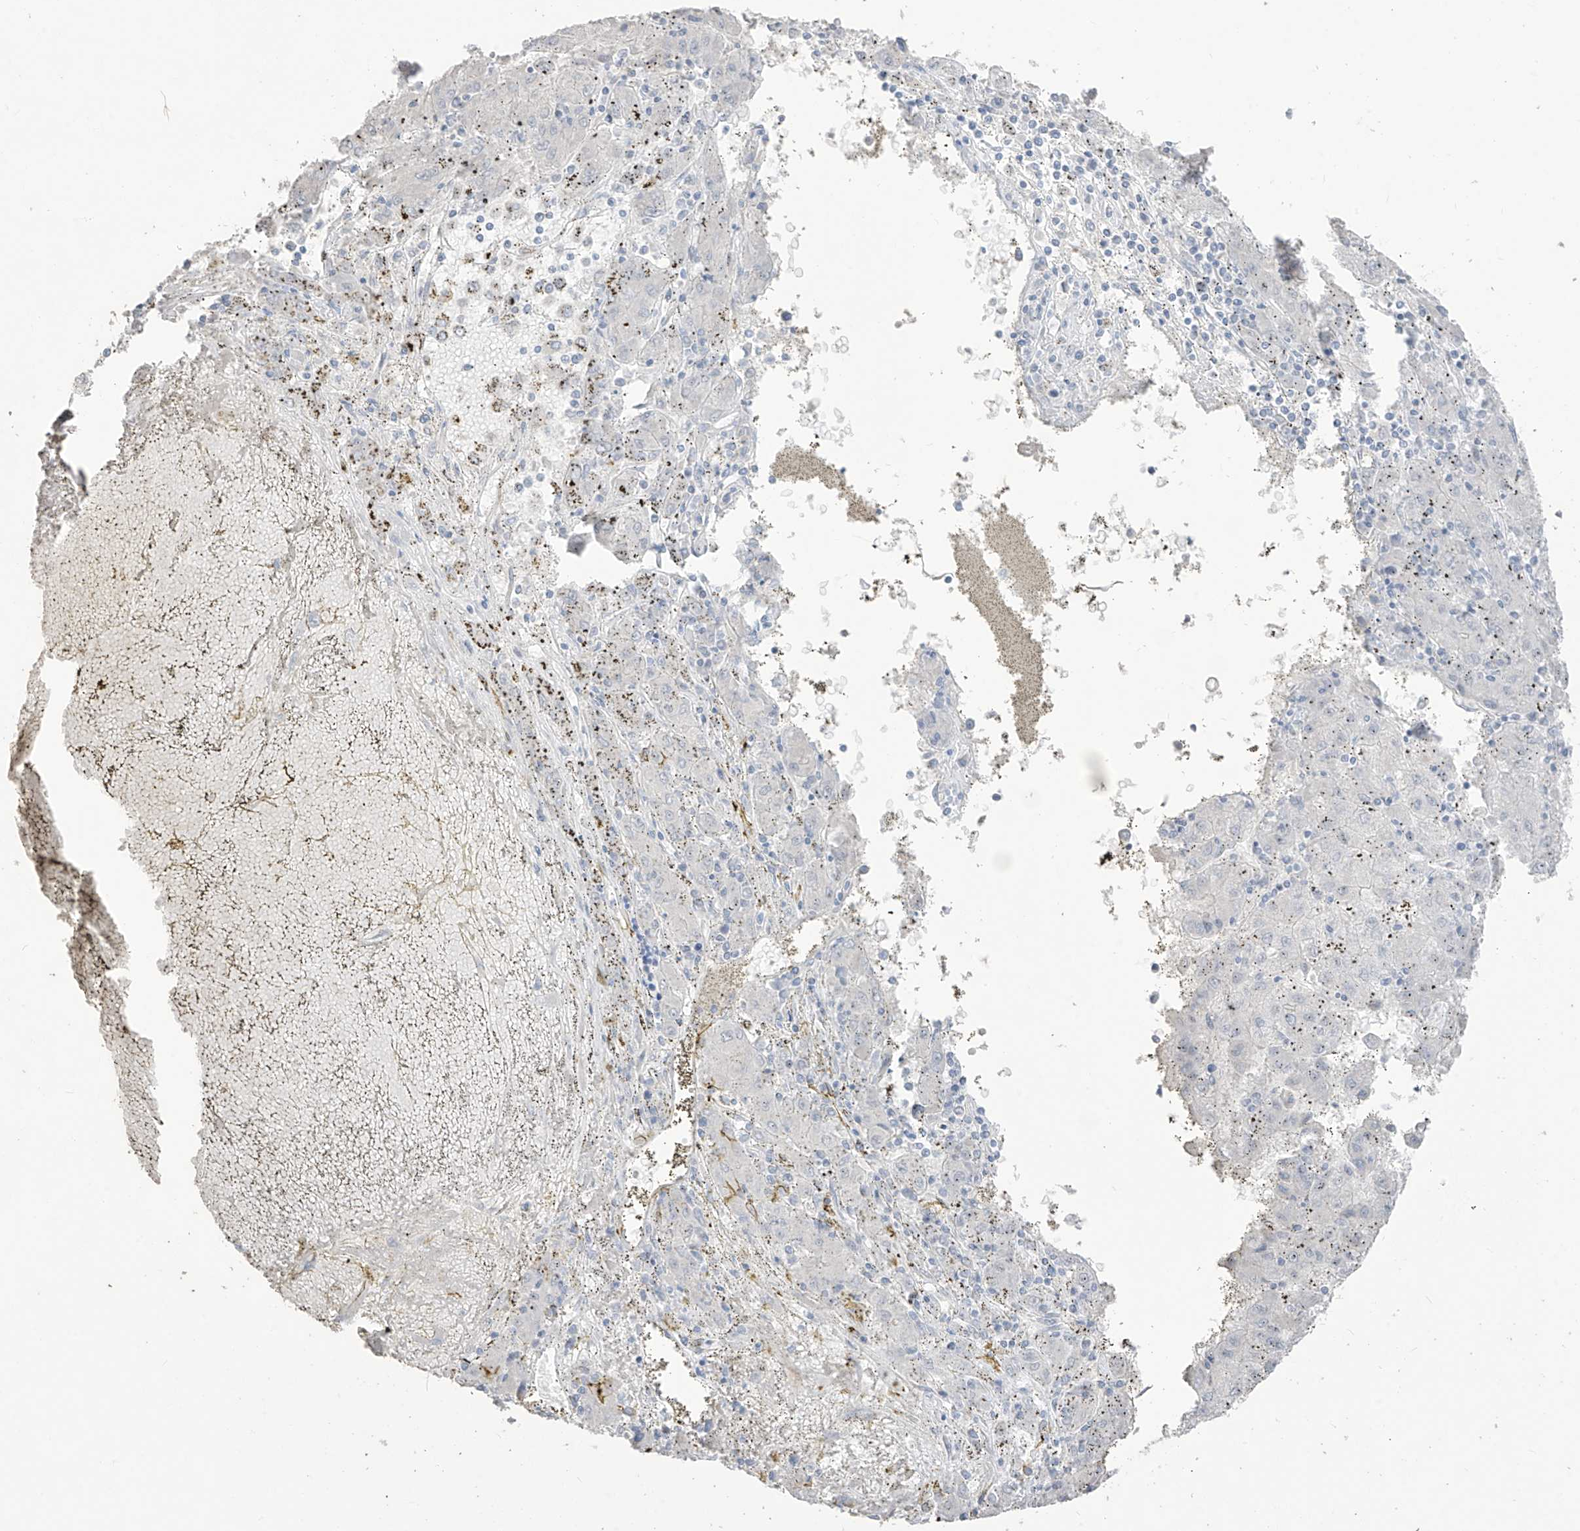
{"staining": {"intensity": "negative", "quantity": "none", "location": "none"}, "tissue": "liver cancer", "cell_type": "Tumor cells", "image_type": "cancer", "snomed": [{"axis": "morphology", "description": "Carcinoma, Hepatocellular, NOS"}, {"axis": "topography", "description": "Liver"}], "caption": "An image of liver cancer (hepatocellular carcinoma) stained for a protein reveals no brown staining in tumor cells.", "gene": "ASPRV1", "patient": {"sex": "male", "age": 72}}